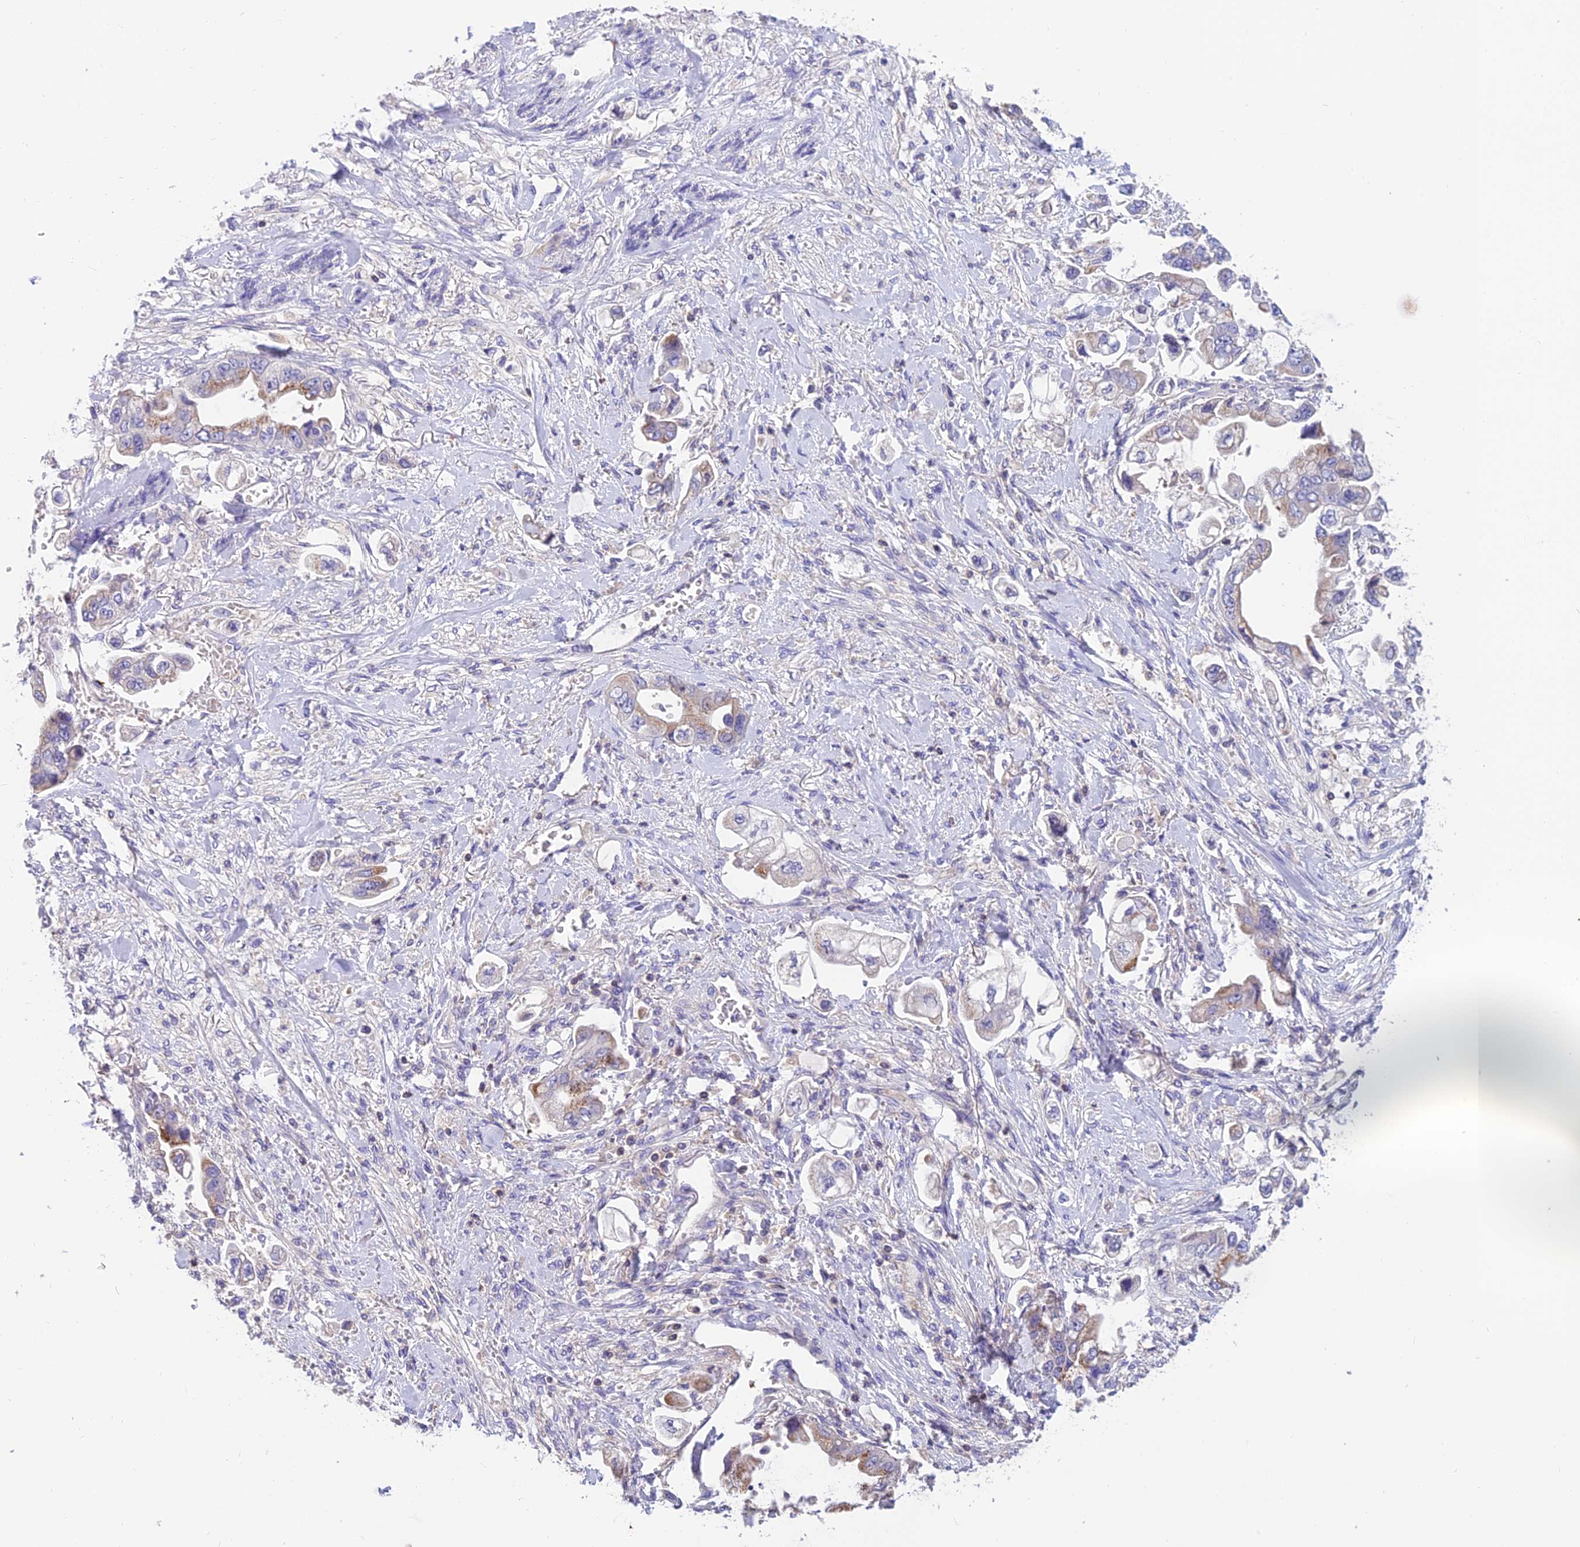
{"staining": {"intensity": "weak", "quantity": "<25%", "location": "cytoplasmic/membranous"}, "tissue": "stomach cancer", "cell_type": "Tumor cells", "image_type": "cancer", "snomed": [{"axis": "morphology", "description": "Adenocarcinoma, NOS"}, {"axis": "topography", "description": "Stomach"}], "caption": "Immunohistochemistry (IHC) photomicrograph of neoplastic tissue: stomach cancer (adenocarcinoma) stained with DAB (3,3'-diaminobenzidine) displays no significant protein staining in tumor cells.", "gene": "LPXN", "patient": {"sex": "male", "age": 62}}